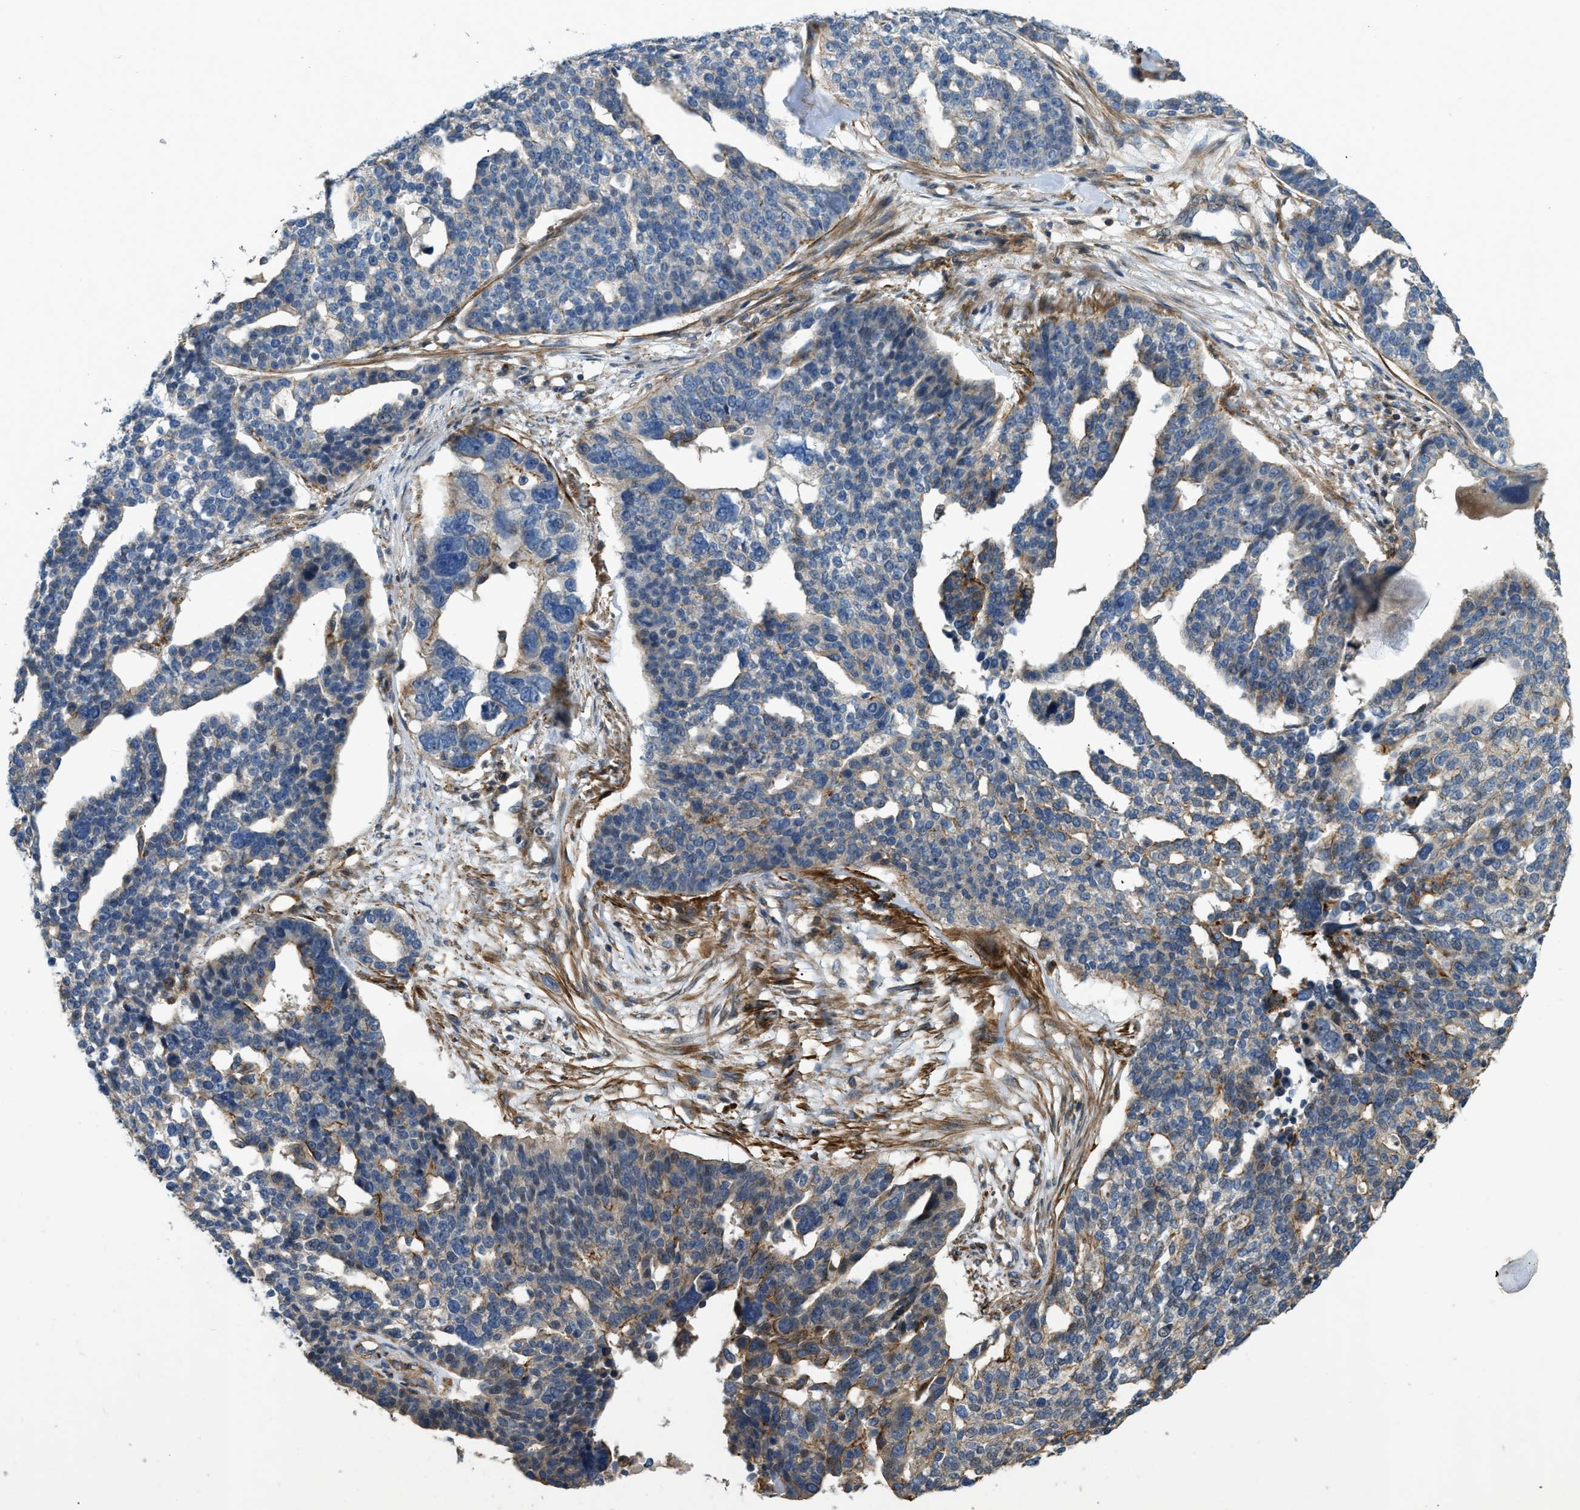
{"staining": {"intensity": "moderate", "quantity": "<25%", "location": "cytoplasmic/membranous"}, "tissue": "ovarian cancer", "cell_type": "Tumor cells", "image_type": "cancer", "snomed": [{"axis": "morphology", "description": "Cystadenocarcinoma, serous, NOS"}, {"axis": "topography", "description": "Ovary"}], "caption": "Protein analysis of serous cystadenocarcinoma (ovarian) tissue shows moderate cytoplasmic/membranous expression in about <25% of tumor cells. Nuclei are stained in blue.", "gene": "BTN3A2", "patient": {"sex": "female", "age": 59}}